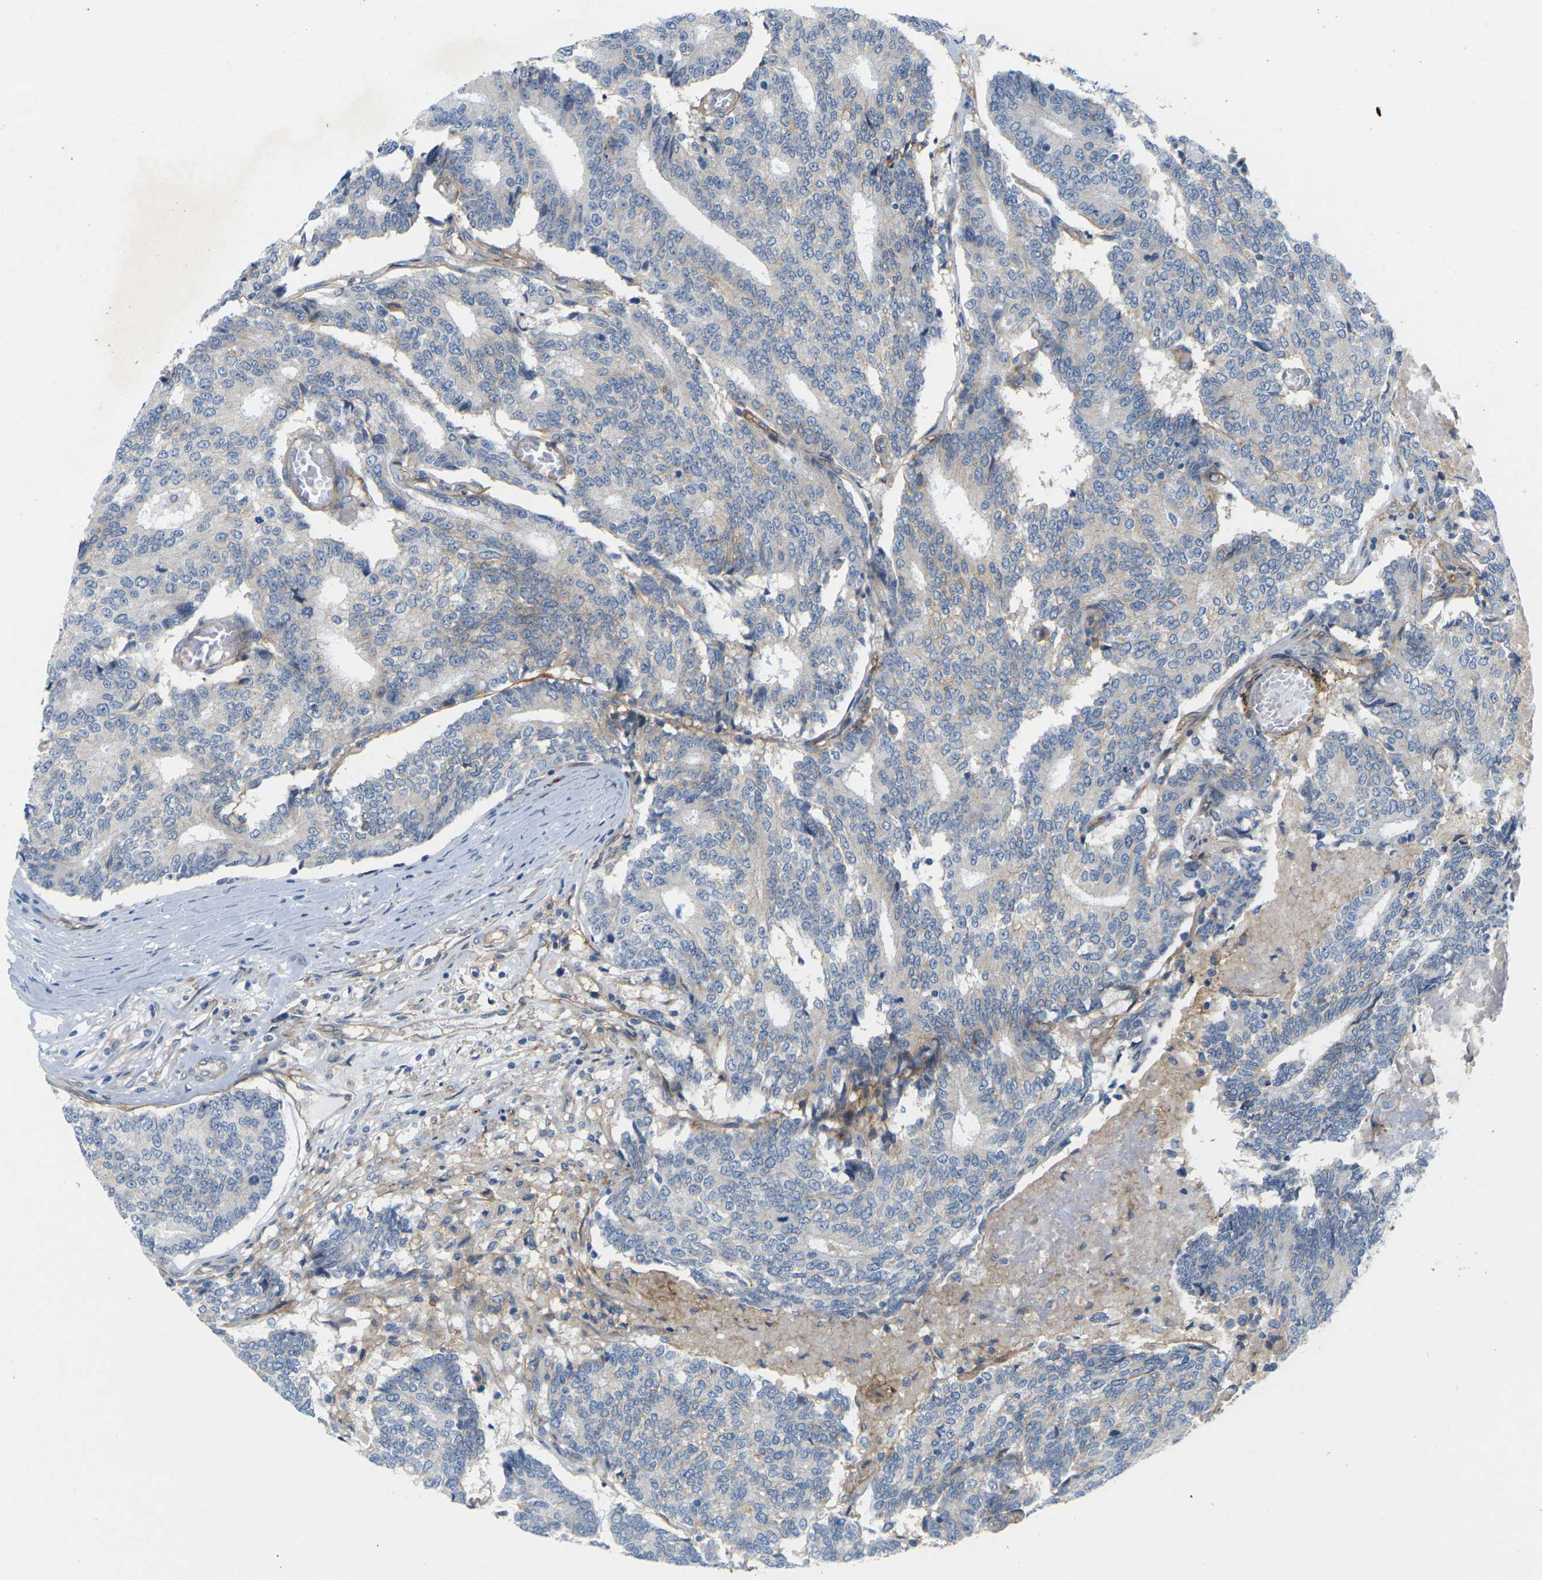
{"staining": {"intensity": "weak", "quantity": "25%-75%", "location": "cytoplasmic/membranous"}, "tissue": "prostate cancer", "cell_type": "Tumor cells", "image_type": "cancer", "snomed": [{"axis": "morphology", "description": "Normal tissue, NOS"}, {"axis": "morphology", "description": "Adenocarcinoma, High grade"}, {"axis": "topography", "description": "Prostate"}, {"axis": "topography", "description": "Seminal veicle"}], "caption": "This is a photomicrograph of immunohistochemistry (IHC) staining of high-grade adenocarcinoma (prostate), which shows weak positivity in the cytoplasmic/membranous of tumor cells.", "gene": "ITGA5", "patient": {"sex": "male", "age": 55}}